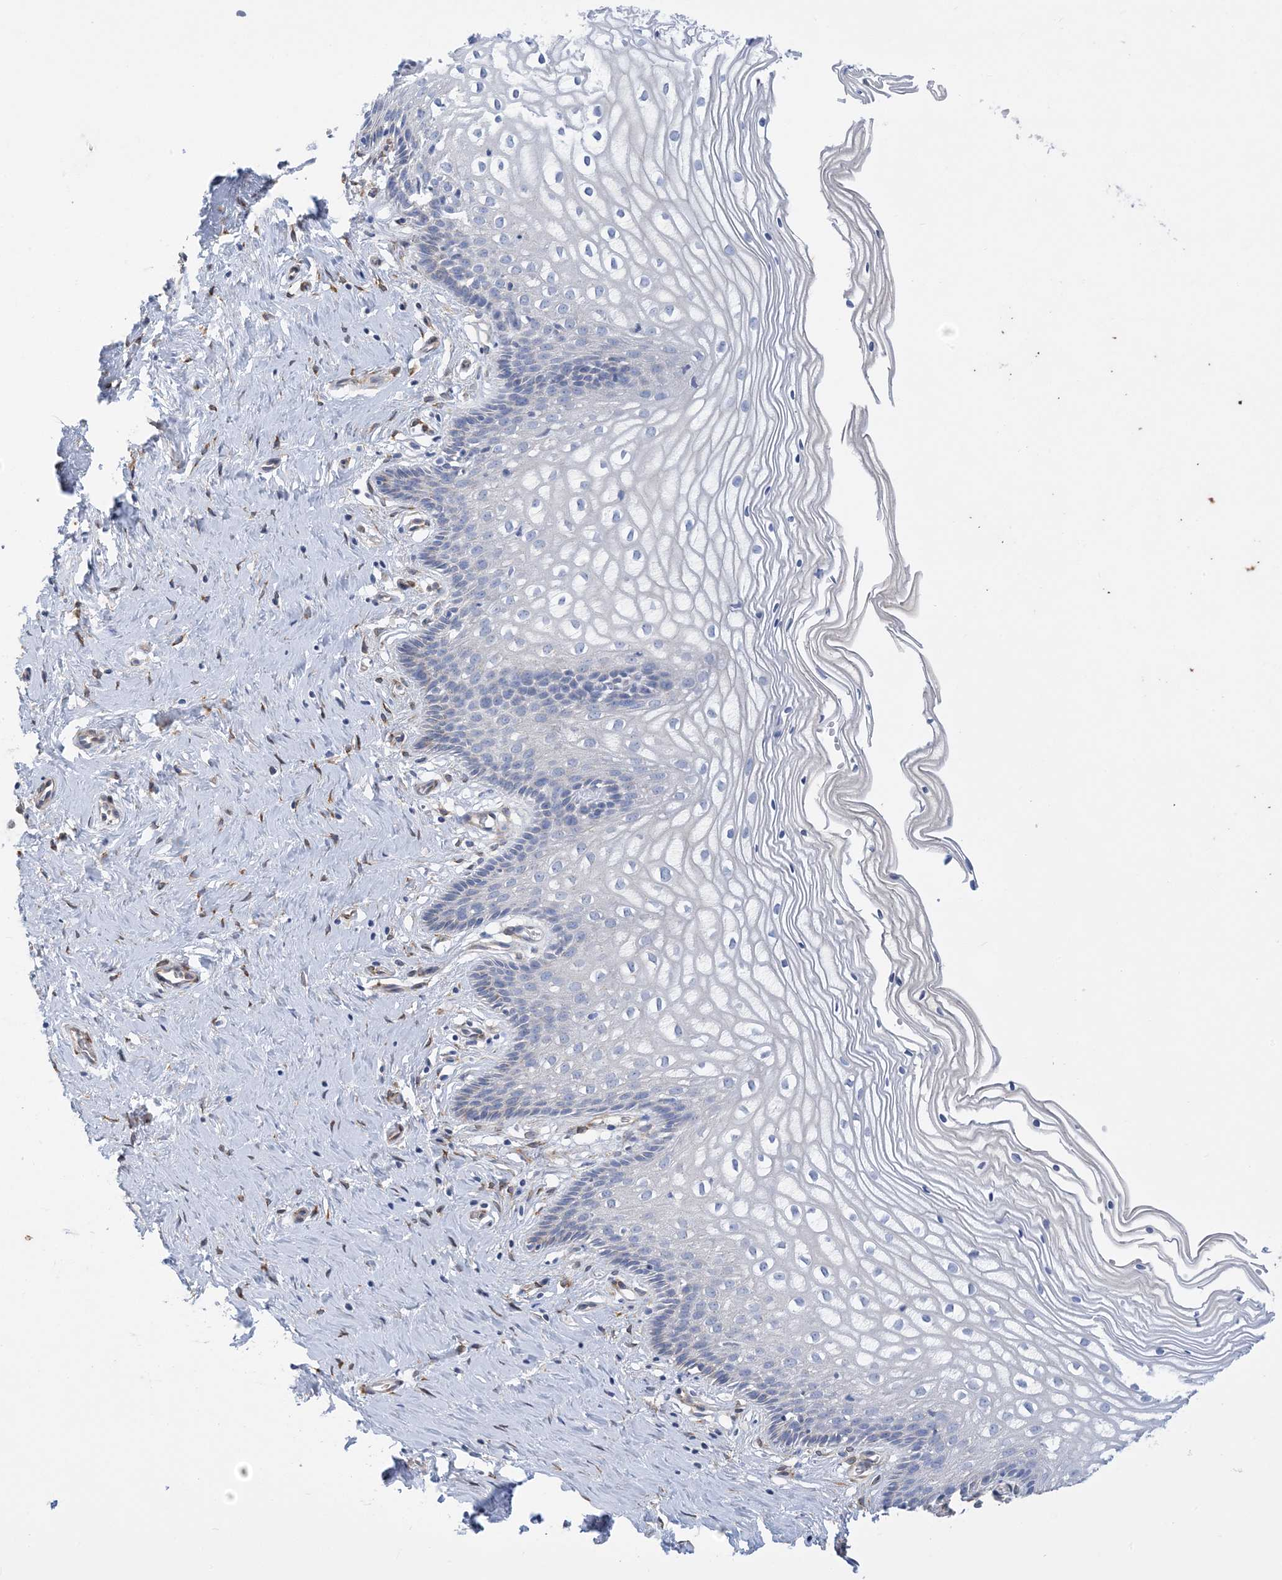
{"staining": {"intensity": "negative", "quantity": "none", "location": "none"}, "tissue": "cervix", "cell_type": "Glandular cells", "image_type": "normal", "snomed": [{"axis": "morphology", "description": "Normal tissue, NOS"}, {"axis": "topography", "description": "Cervix"}], "caption": "IHC of benign human cervix exhibits no expression in glandular cells.", "gene": "RBMS3", "patient": {"sex": "female", "age": 33}}